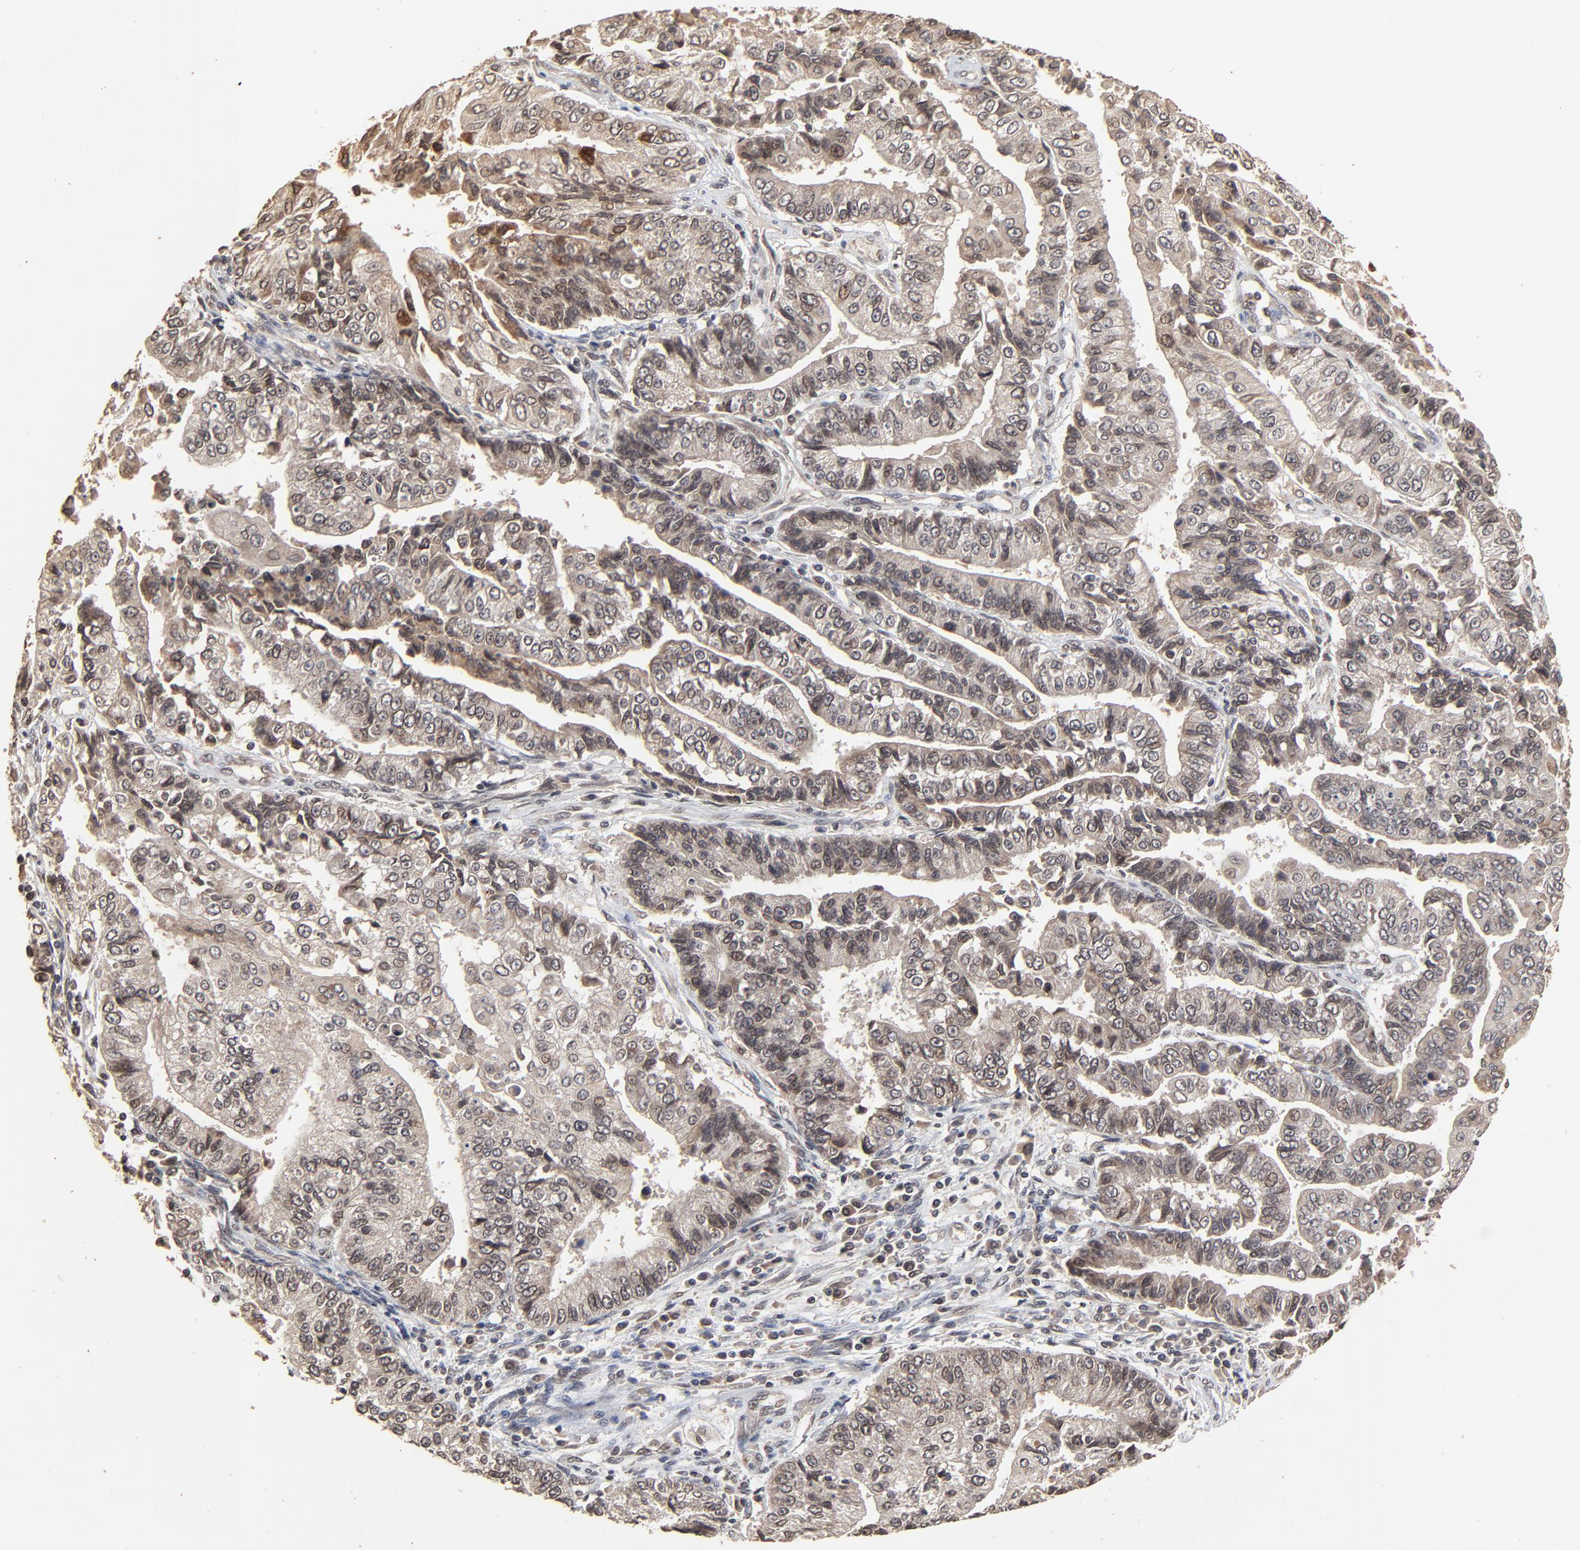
{"staining": {"intensity": "moderate", "quantity": ">75%", "location": "cytoplasmic/membranous,nuclear"}, "tissue": "endometrial cancer", "cell_type": "Tumor cells", "image_type": "cancer", "snomed": [{"axis": "morphology", "description": "Adenocarcinoma, NOS"}, {"axis": "topography", "description": "Endometrium"}], "caption": "Immunohistochemical staining of human endometrial cancer (adenocarcinoma) demonstrates medium levels of moderate cytoplasmic/membranous and nuclear protein staining in about >75% of tumor cells. Immunohistochemistry (ihc) stains the protein of interest in brown and the nuclei are stained blue.", "gene": "FAM227A", "patient": {"sex": "female", "age": 75}}